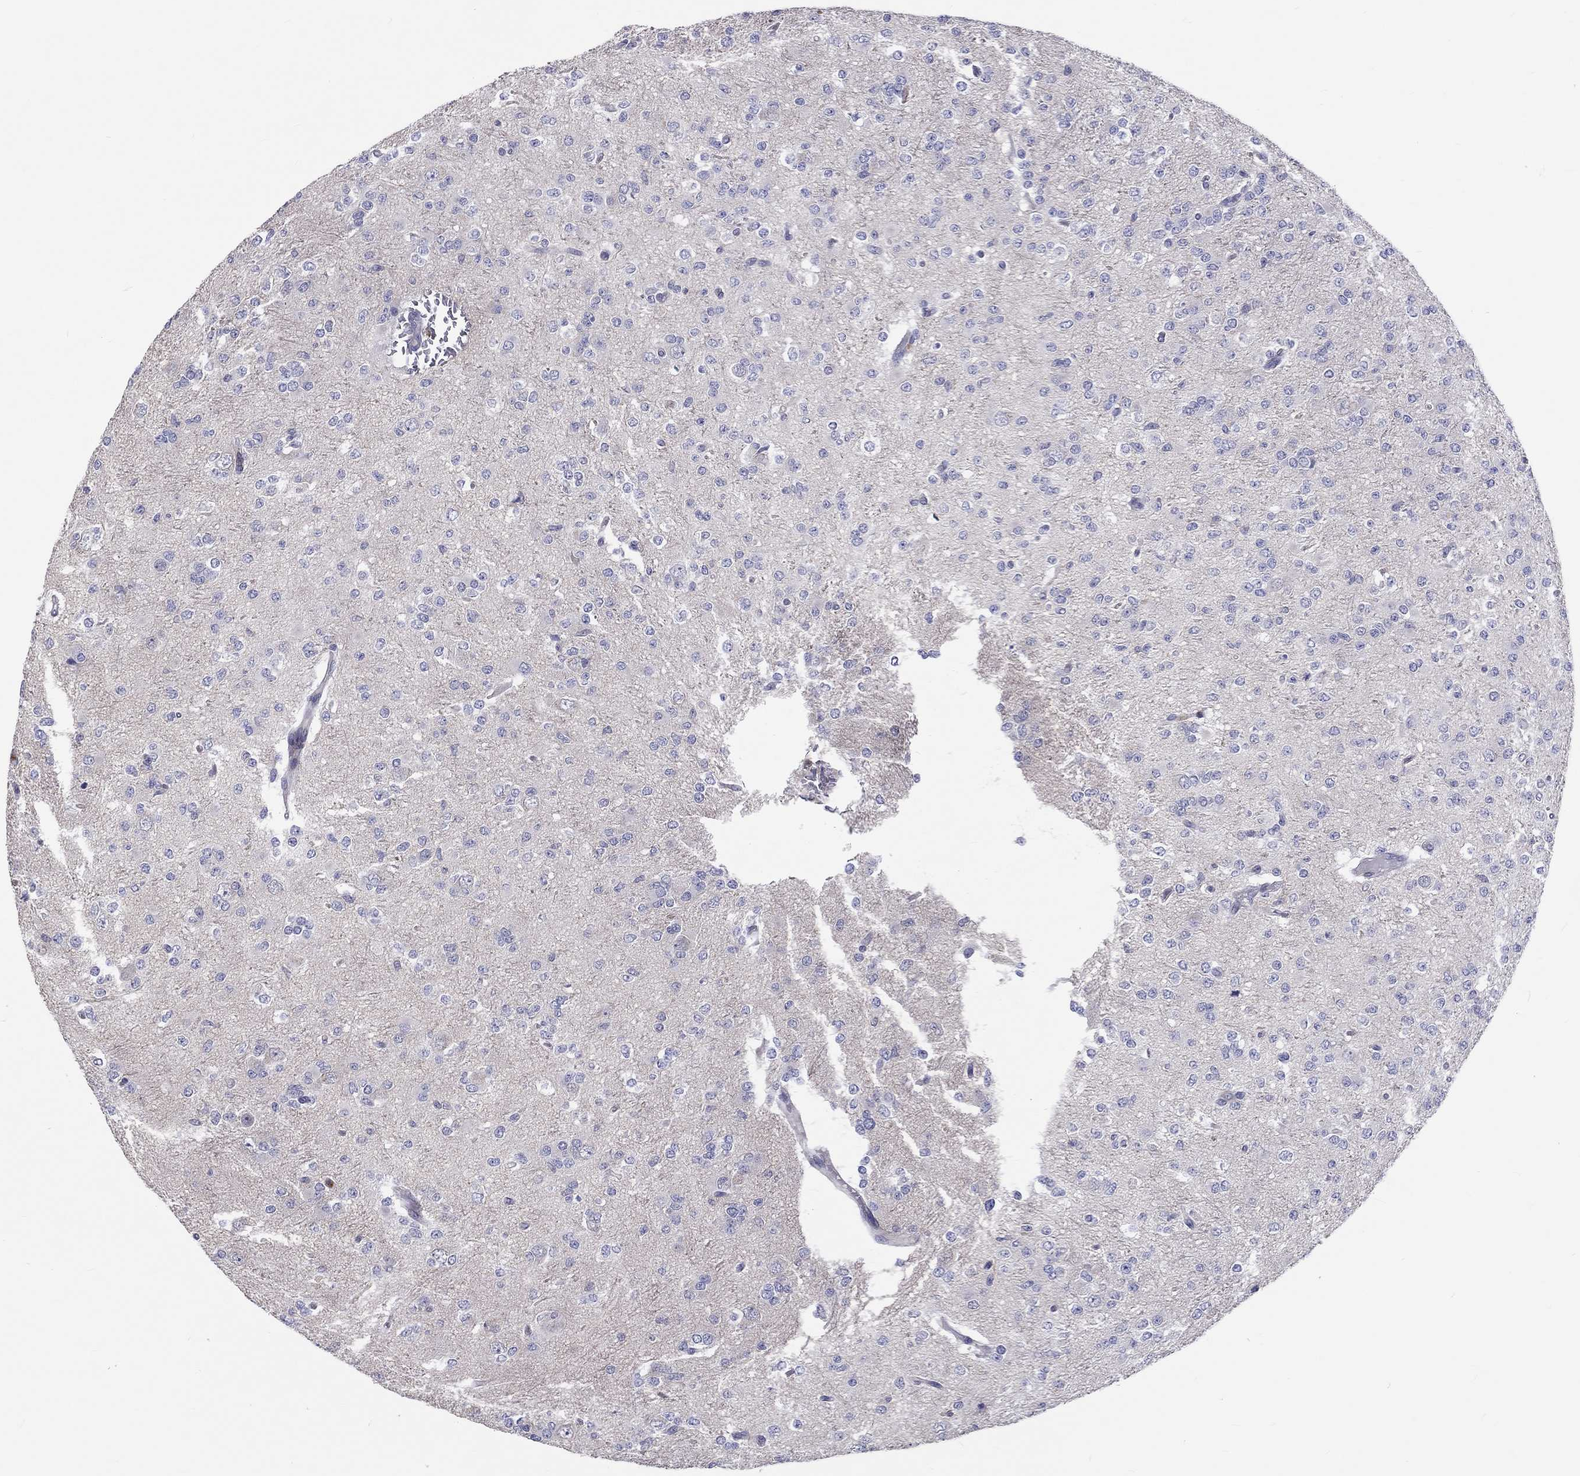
{"staining": {"intensity": "negative", "quantity": "none", "location": "none"}, "tissue": "glioma", "cell_type": "Tumor cells", "image_type": "cancer", "snomed": [{"axis": "morphology", "description": "Glioma, malignant, Low grade"}, {"axis": "topography", "description": "Brain"}], "caption": "High magnification brightfield microscopy of glioma stained with DAB (brown) and counterstained with hematoxylin (blue): tumor cells show no significant expression. Brightfield microscopy of immunohistochemistry stained with DAB (3,3'-diaminobenzidine) (brown) and hematoxylin (blue), captured at high magnification.", "gene": "ABCG4", "patient": {"sex": "male", "age": 27}}